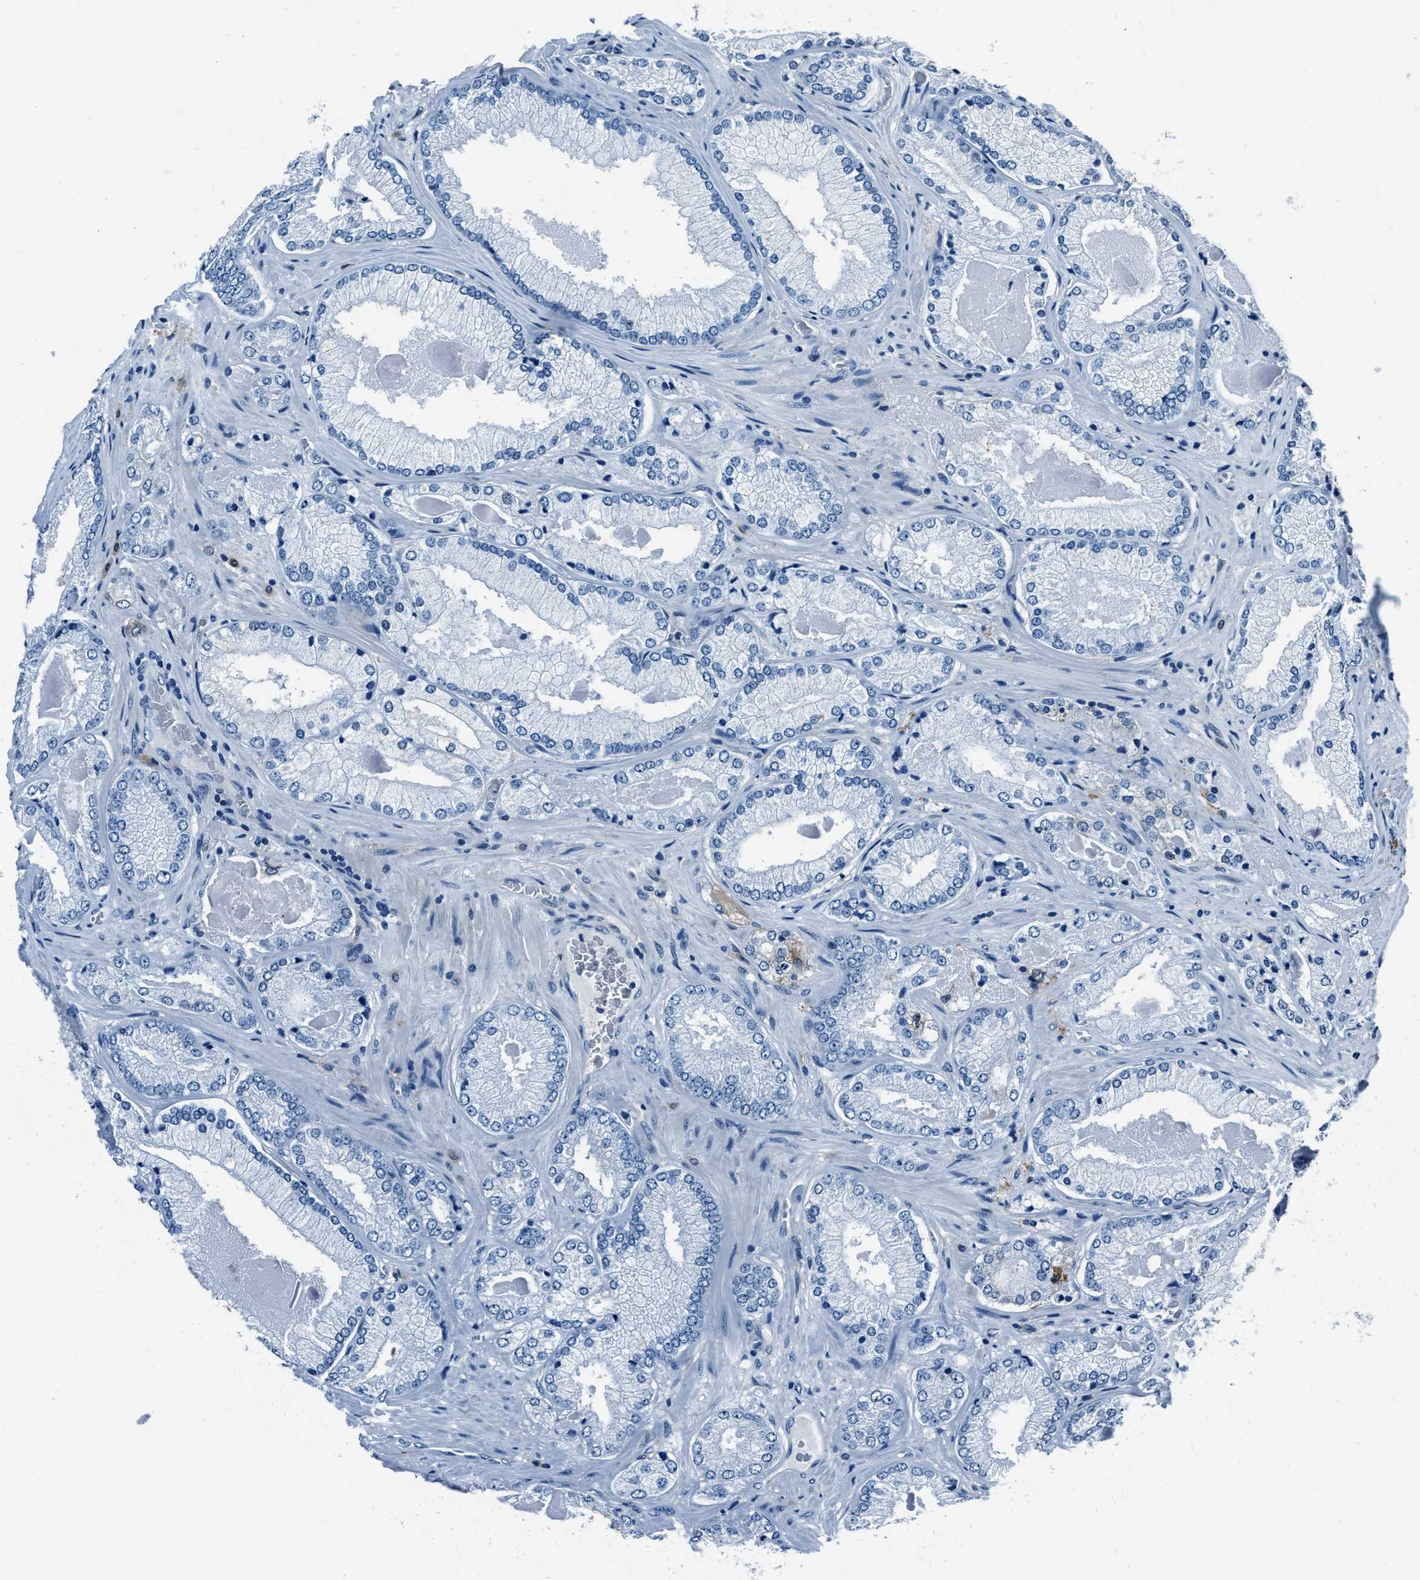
{"staining": {"intensity": "negative", "quantity": "none", "location": "none"}, "tissue": "prostate cancer", "cell_type": "Tumor cells", "image_type": "cancer", "snomed": [{"axis": "morphology", "description": "Adenocarcinoma, Low grade"}, {"axis": "topography", "description": "Prostate"}], "caption": "IHC image of human prostate cancer (low-grade adenocarcinoma) stained for a protein (brown), which demonstrates no expression in tumor cells. (DAB (3,3'-diaminobenzidine) IHC, high magnification).", "gene": "PTPDC1", "patient": {"sex": "male", "age": 65}}